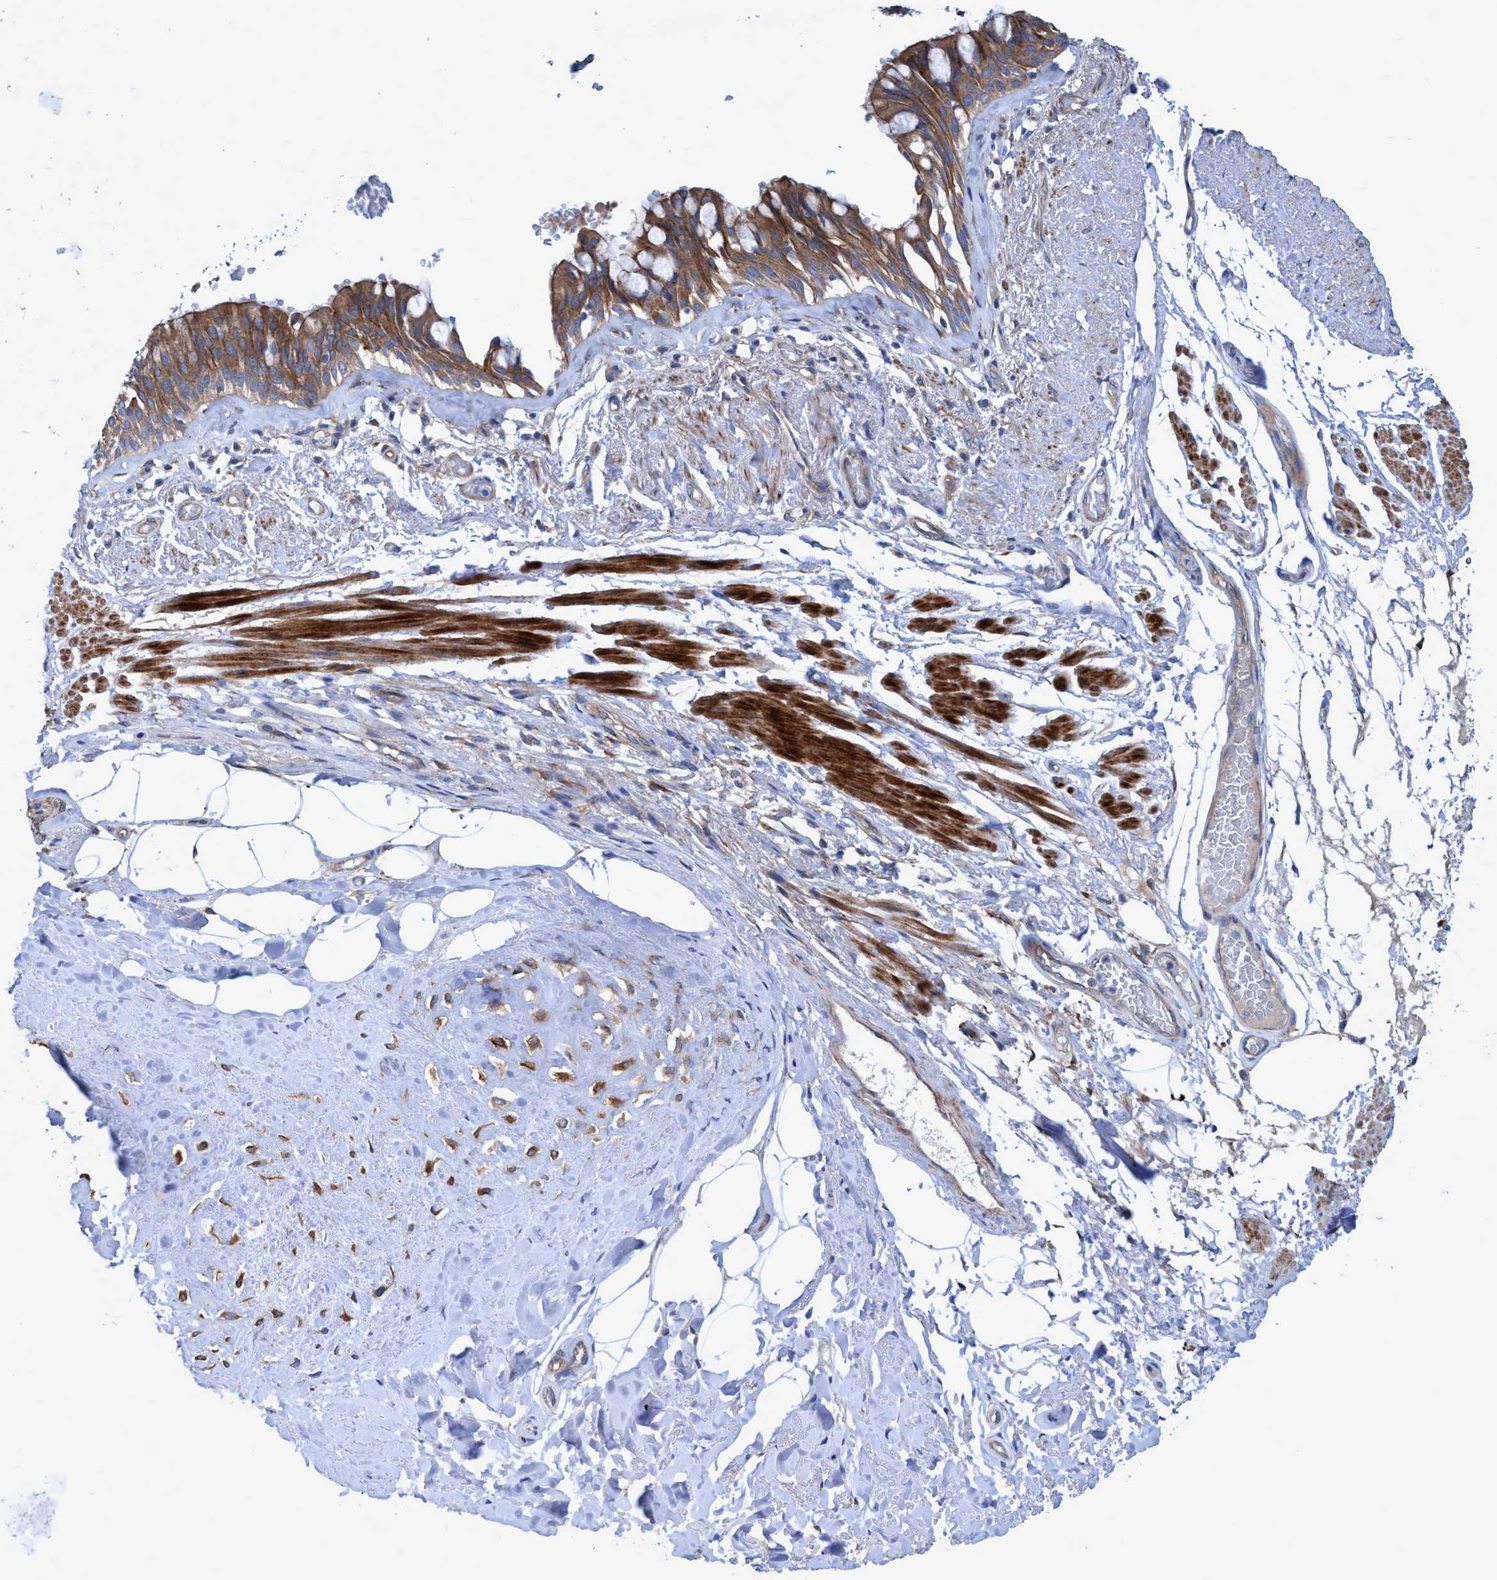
{"staining": {"intensity": "moderate", "quantity": ">75%", "location": "cytoplasmic/membranous"}, "tissue": "bronchus", "cell_type": "Respiratory epithelial cells", "image_type": "normal", "snomed": [{"axis": "morphology", "description": "Normal tissue, NOS"}, {"axis": "topography", "description": "Bronchus"}], "caption": "Protein expression analysis of unremarkable bronchus exhibits moderate cytoplasmic/membranous expression in approximately >75% of respiratory epithelial cells. (DAB IHC, brown staining for protein, blue staining for nuclei).", "gene": "GULP1", "patient": {"sex": "male", "age": 66}}